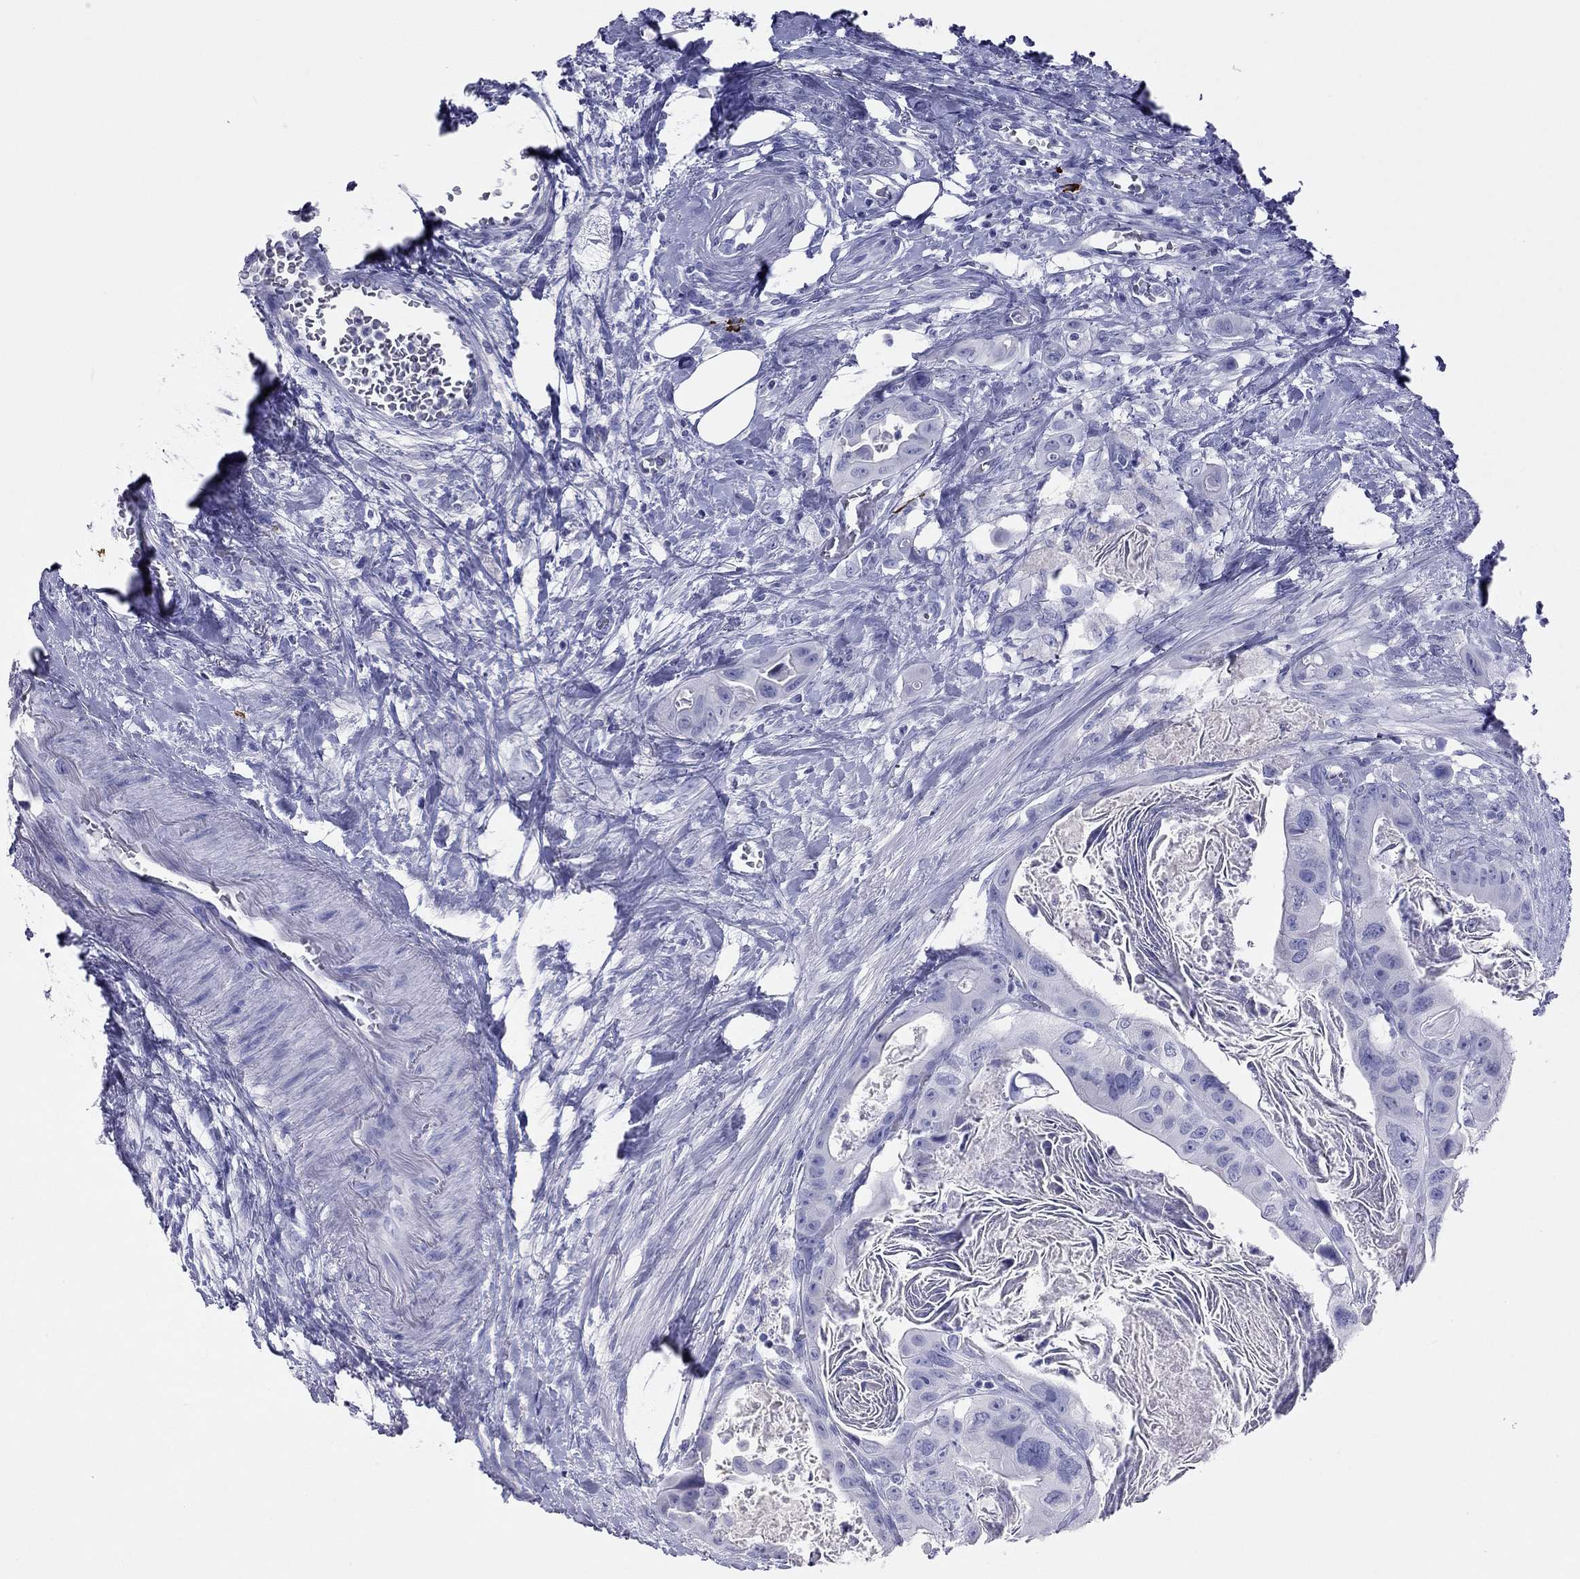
{"staining": {"intensity": "negative", "quantity": "none", "location": "none"}, "tissue": "colorectal cancer", "cell_type": "Tumor cells", "image_type": "cancer", "snomed": [{"axis": "morphology", "description": "Adenocarcinoma, NOS"}, {"axis": "topography", "description": "Rectum"}], "caption": "An immunohistochemistry (IHC) histopathology image of adenocarcinoma (colorectal) is shown. There is no staining in tumor cells of adenocarcinoma (colorectal).", "gene": "KLRG1", "patient": {"sex": "male", "age": 64}}